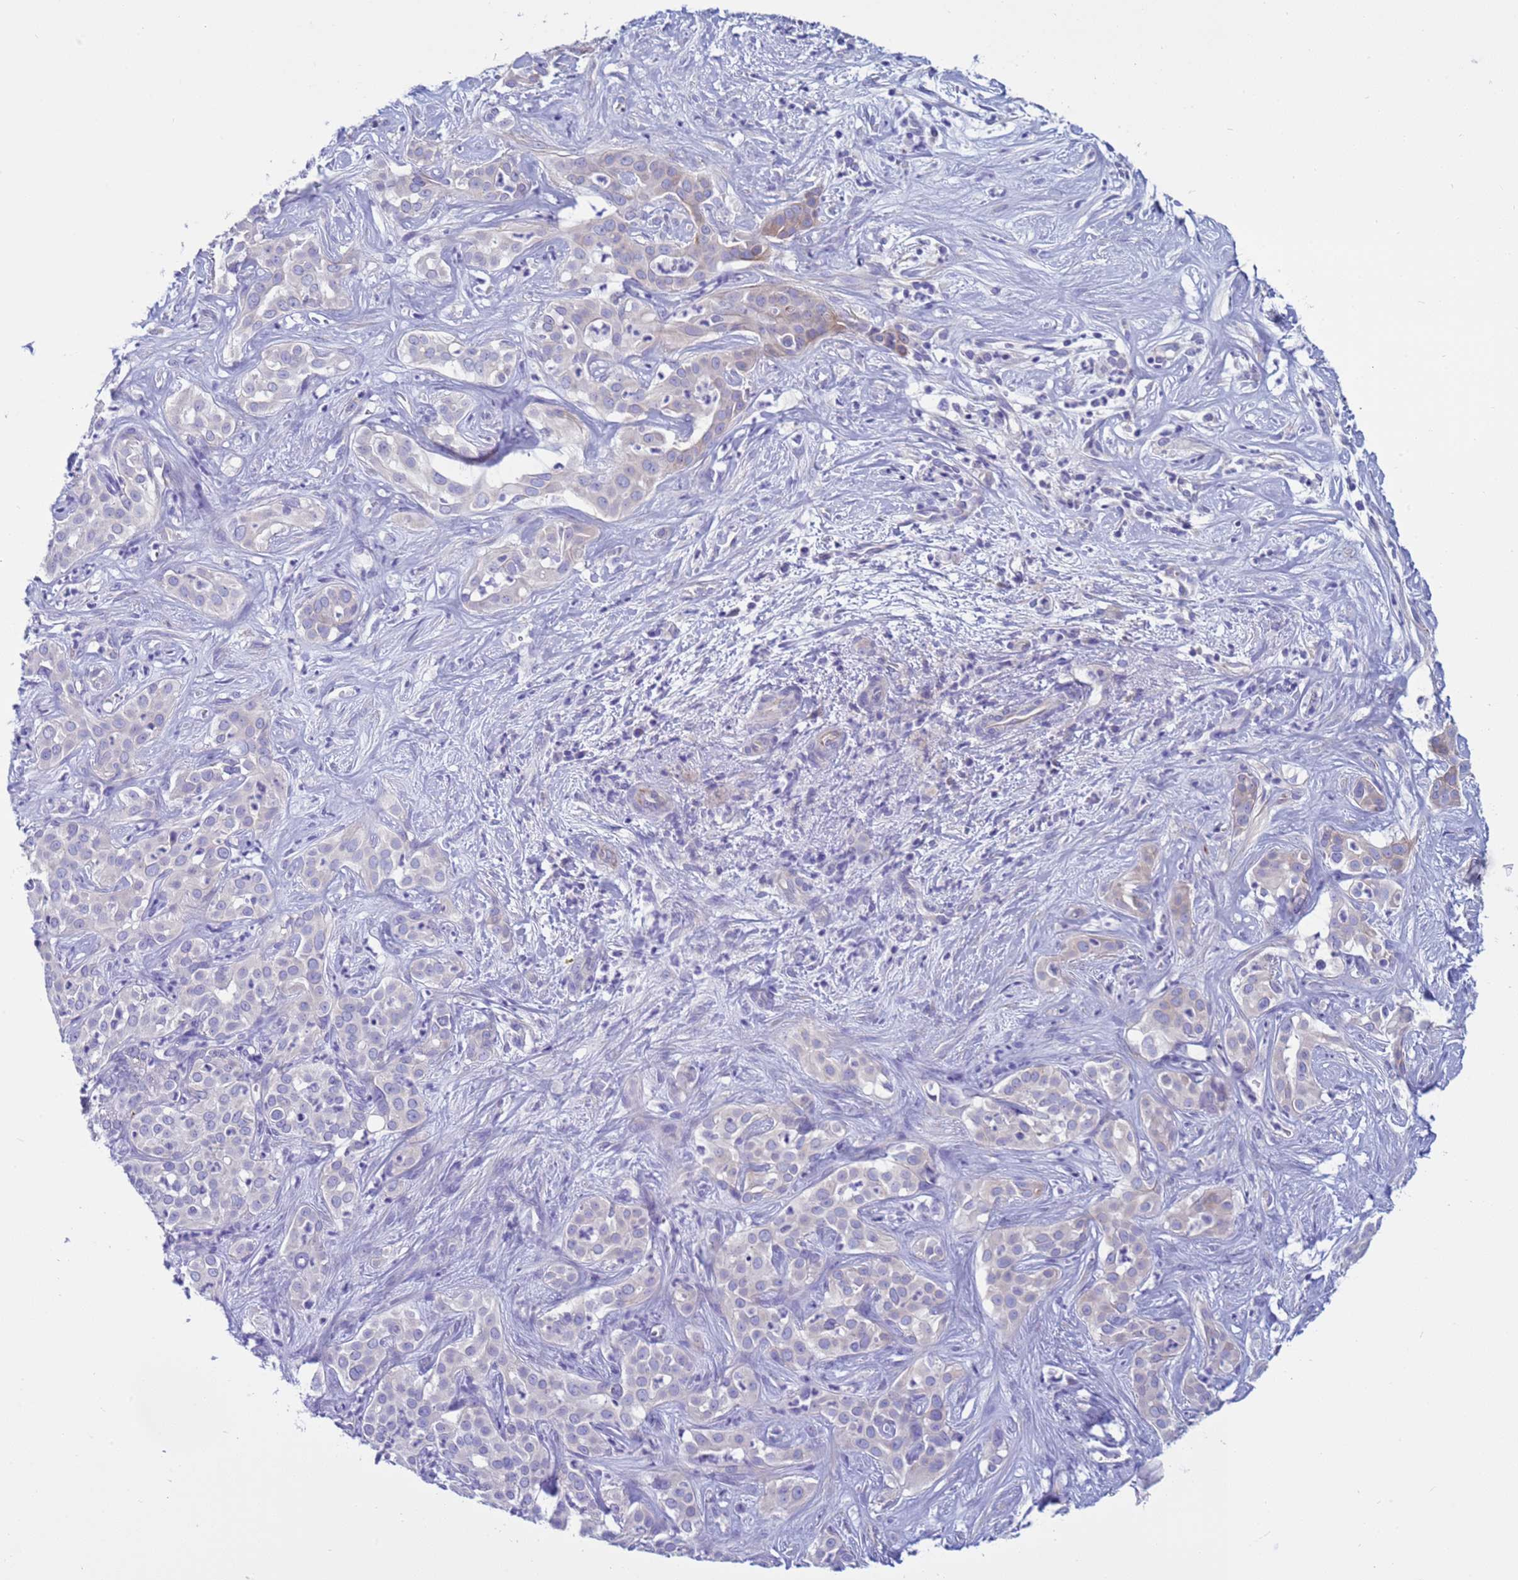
{"staining": {"intensity": "weak", "quantity": "<25%", "location": "cytoplasmic/membranous"}, "tissue": "liver cancer", "cell_type": "Tumor cells", "image_type": "cancer", "snomed": [{"axis": "morphology", "description": "Cholangiocarcinoma"}, {"axis": "topography", "description": "Liver"}], "caption": "This is an immunohistochemistry (IHC) photomicrograph of human liver cancer (cholangiocarcinoma). There is no positivity in tumor cells.", "gene": "CST4", "patient": {"sex": "male", "age": 67}}